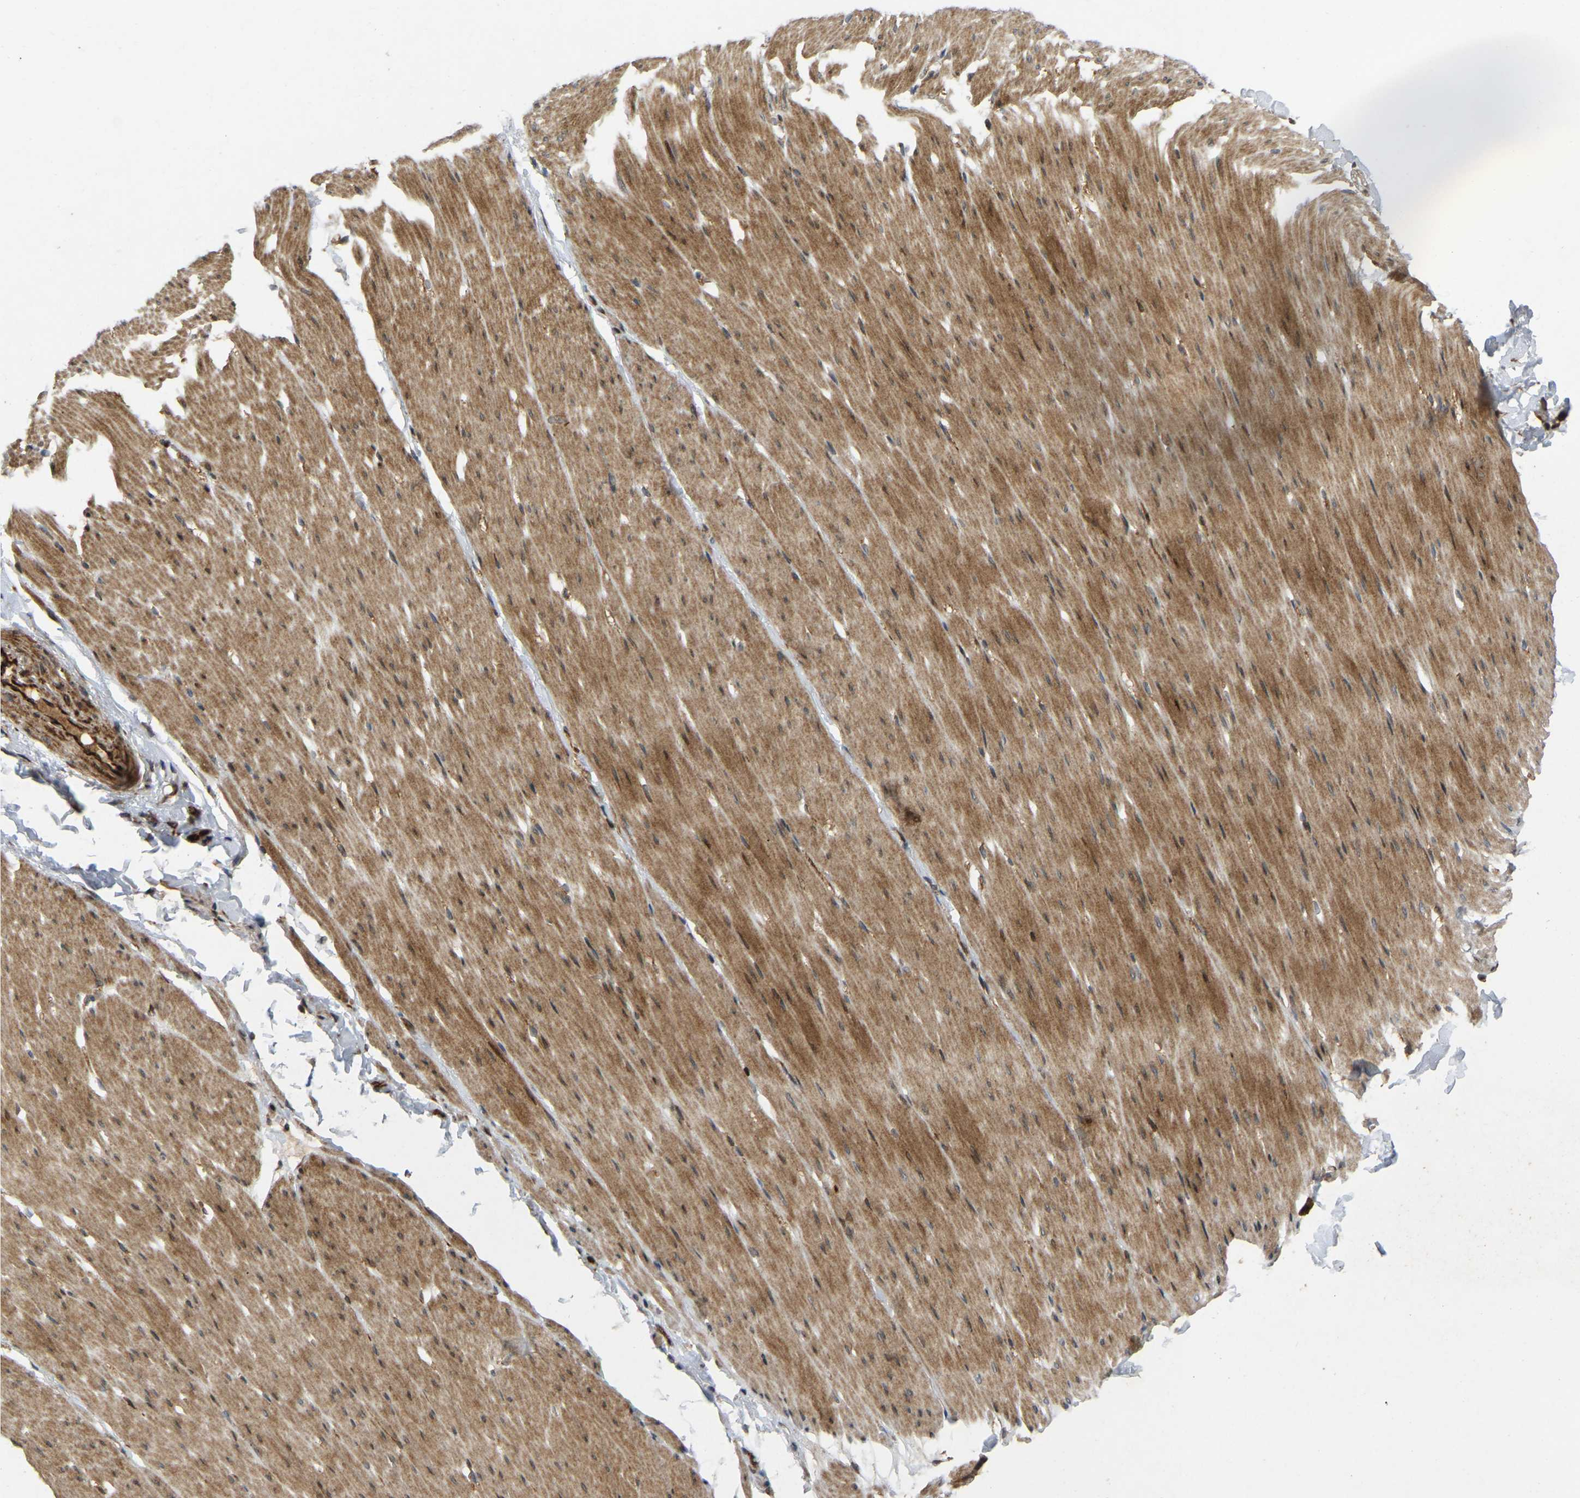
{"staining": {"intensity": "moderate", "quantity": ">75%", "location": "cytoplasmic/membranous"}, "tissue": "smooth muscle", "cell_type": "Smooth muscle cells", "image_type": "normal", "snomed": [{"axis": "morphology", "description": "Normal tissue, NOS"}, {"axis": "topography", "description": "Smooth muscle"}, {"axis": "topography", "description": "Colon"}], "caption": "A micrograph of smooth muscle stained for a protein reveals moderate cytoplasmic/membranous brown staining in smooth muscle cells. Ihc stains the protein in brown and the nuclei are stained blue.", "gene": "KIAA1549", "patient": {"sex": "male", "age": 67}}